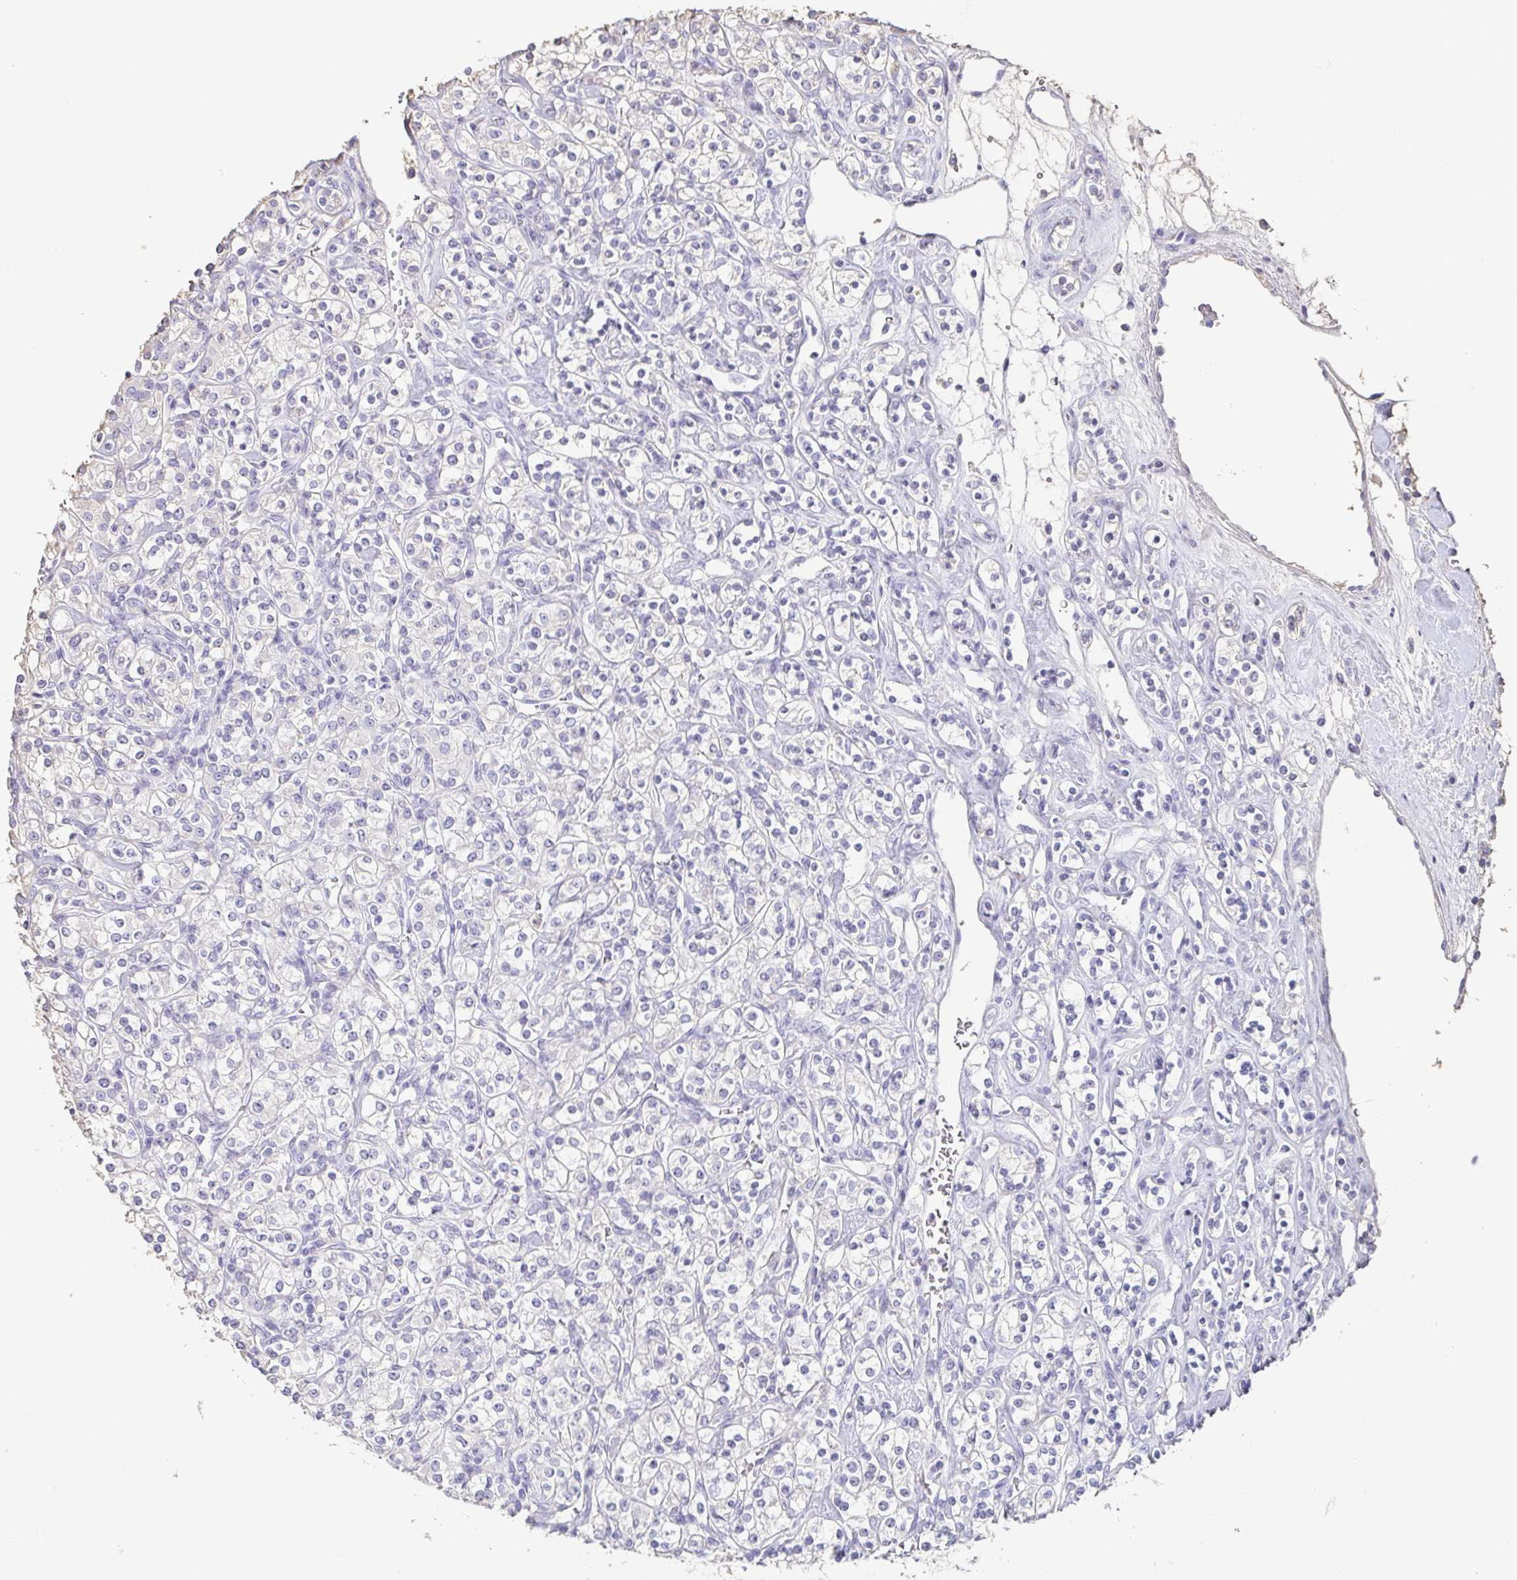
{"staining": {"intensity": "negative", "quantity": "none", "location": "none"}, "tissue": "renal cancer", "cell_type": "Tumor cells", "image_type": "cancer", "snomed": [{"axis": "morphology", "description": "Adenocarcinoma, NOS"}, {"axis": "topography", "description": "Kidney"}], "caption": "IHC micrograph of neoplastic tissue: human renal adenocarcinoma stained with DAB shows no significant protein positivity in tumor cells.", "gene": "BPIFA2", "patient": {"sex": "male", "age": 77}}